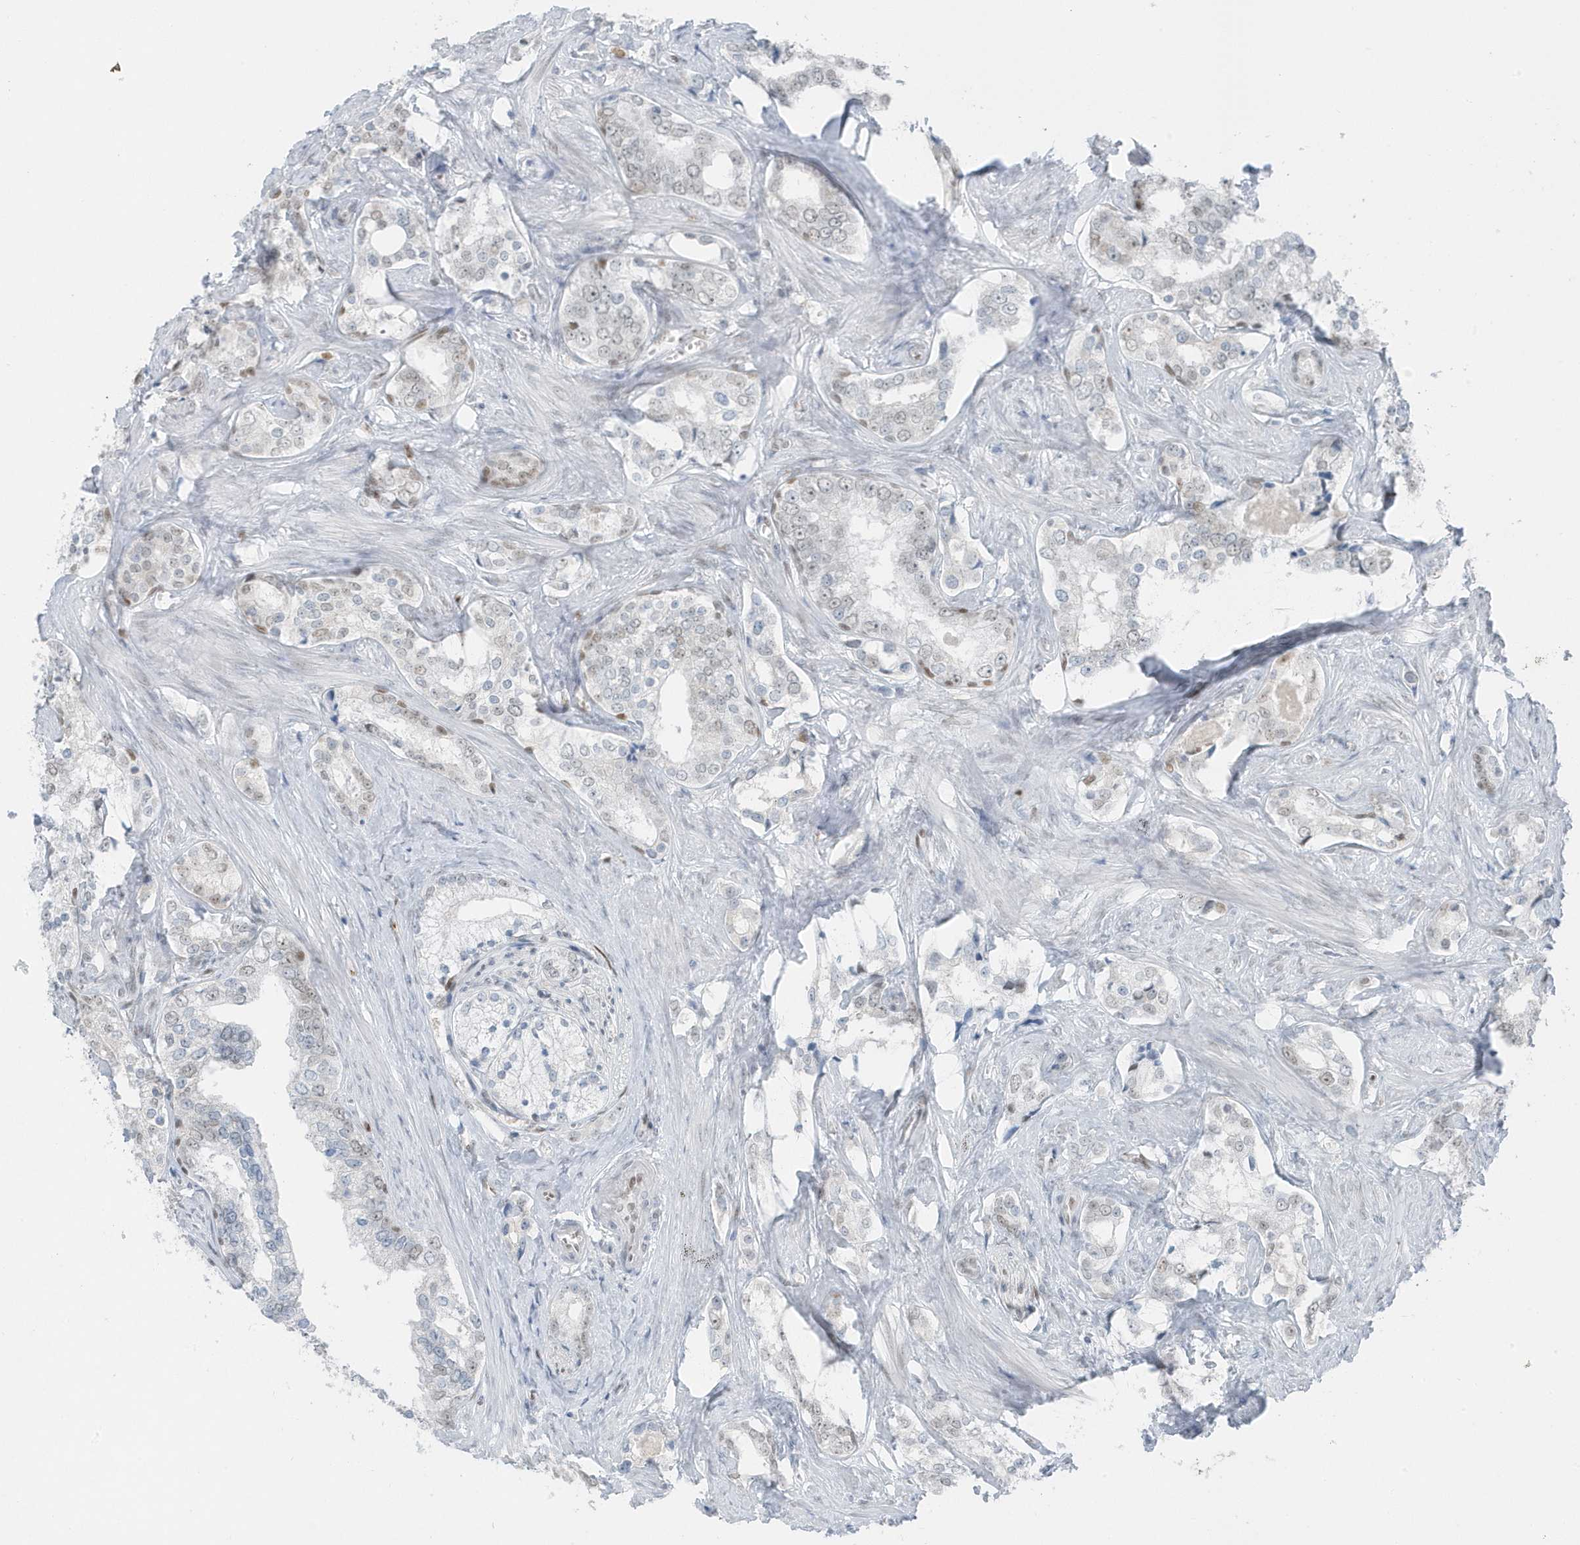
{"staining": {"intensity": "weak", "quantity": "<25%", "location": "nuclear"}, "tissue": "prostate cancer", "cell_type": "Tumor cells", "image_type": "cancer", "snomed": [{"axis": "morphology", "description": "Adenocarcinoma, High grade"}, {"axis": "topography", "description": "Prostate"}], "caption": "Protein analysis of prostate cancer exhibits no significant staining in tumor cells. The staining is performed using DAB (3,3'-diaminobenzidine) brown chromogen with nuclei counter-stained in using hematoxylin.", "gene": "SMIM34", "patient": {"sex": "male", "age": 66}}